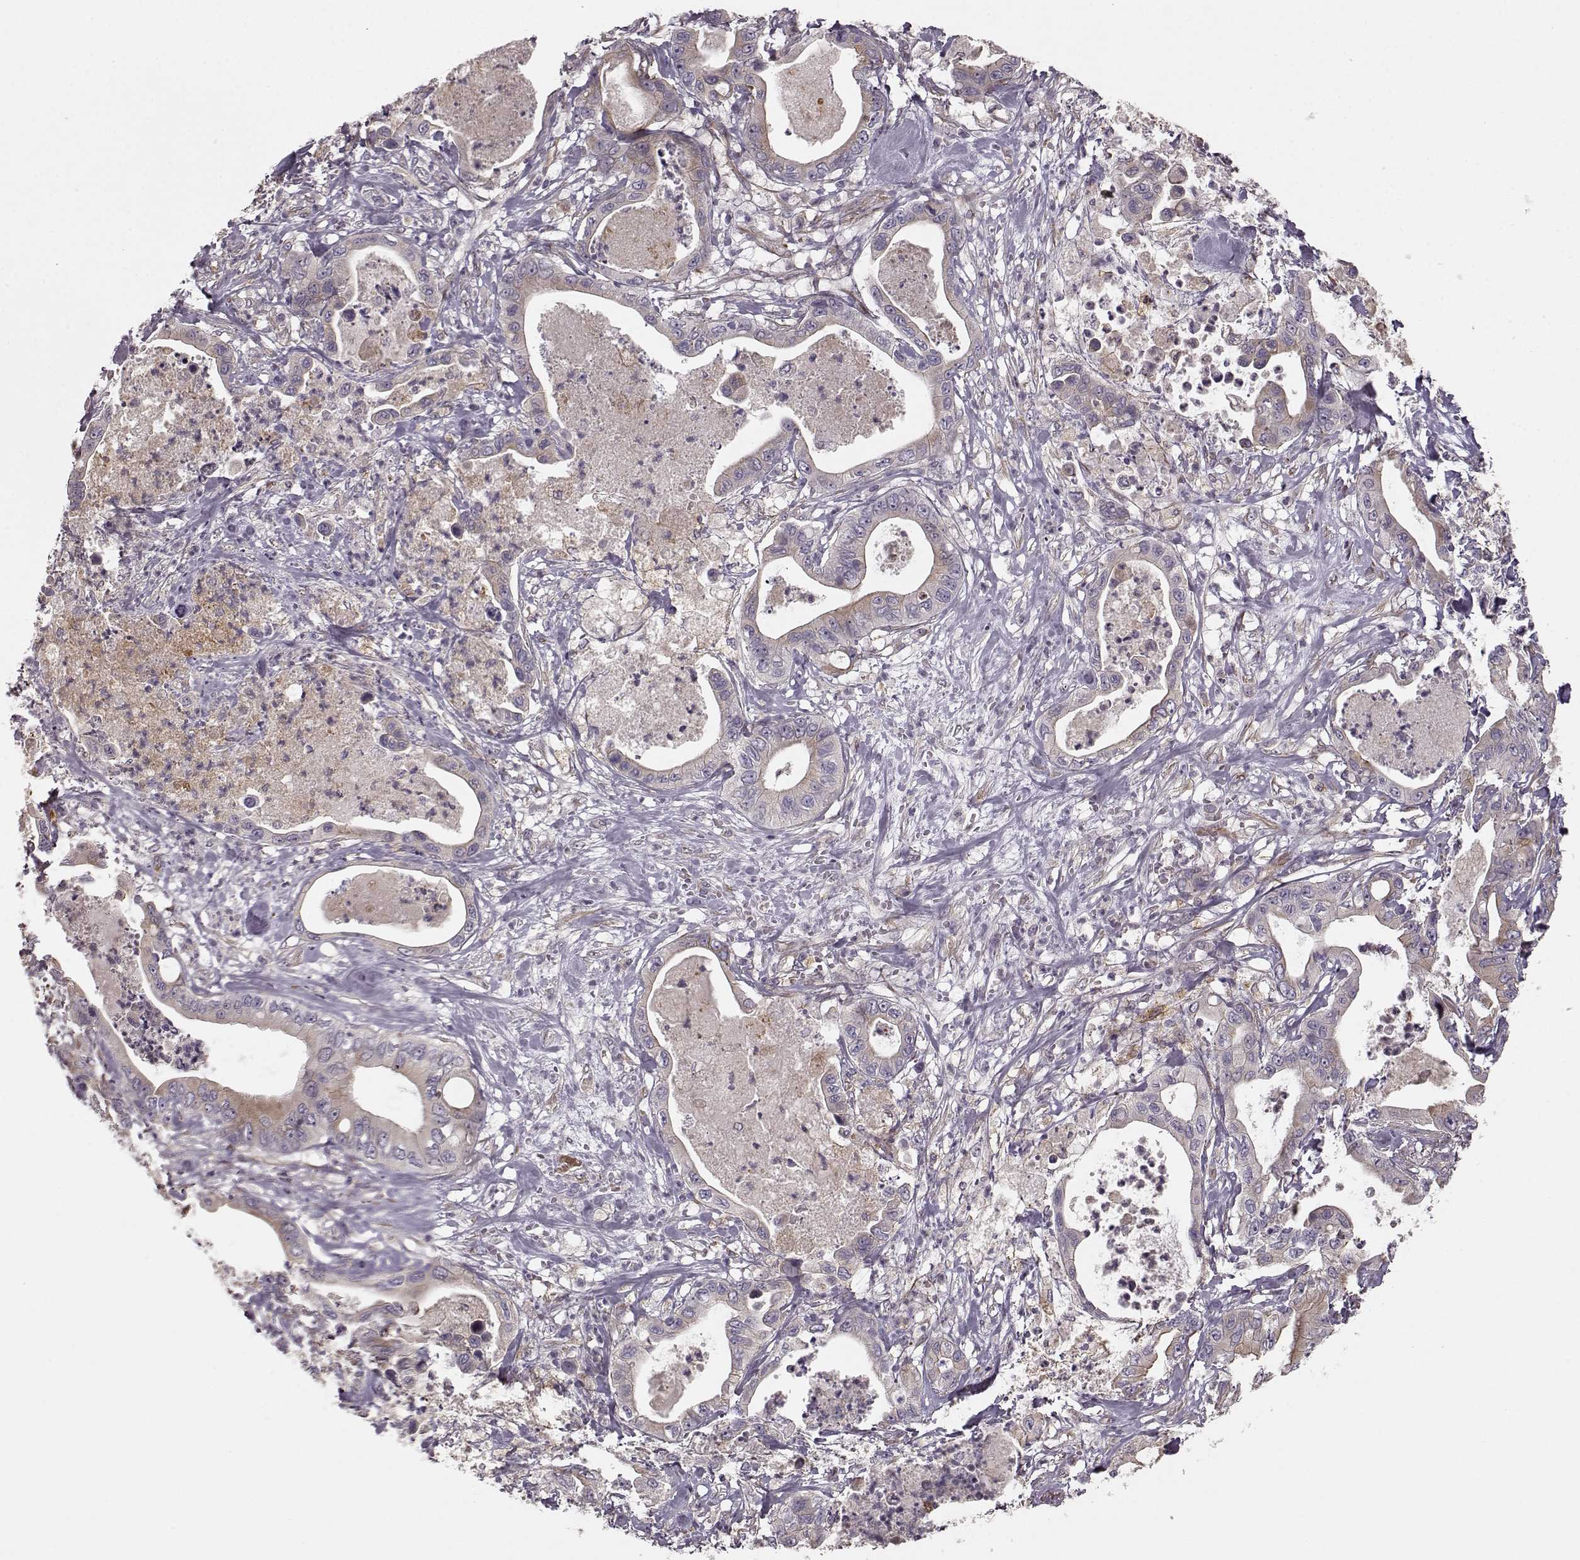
{"staining": {"intensity": "weak", "quantity": "<25%", "location": "cytoplasmic/membranous"}, "tissue": "pancreatic cancer", "cell_type": "Tumor cells", "image_type": "cancer", "snomed": [{"axis": "morphology", "description": "Adenocarcinoma, NOS"}, {"axis": "topography", "description": "Pancreas"}], "caption": "This photomicrograph is of pancreatic cancer (adenocarcinoma) stained with IHC to label a protein in brown with the nuclei are counter-stained blue. There is no staining in tumor cells.", "gene": "MTR", "patient": {"sex": "male", "age": 71}}